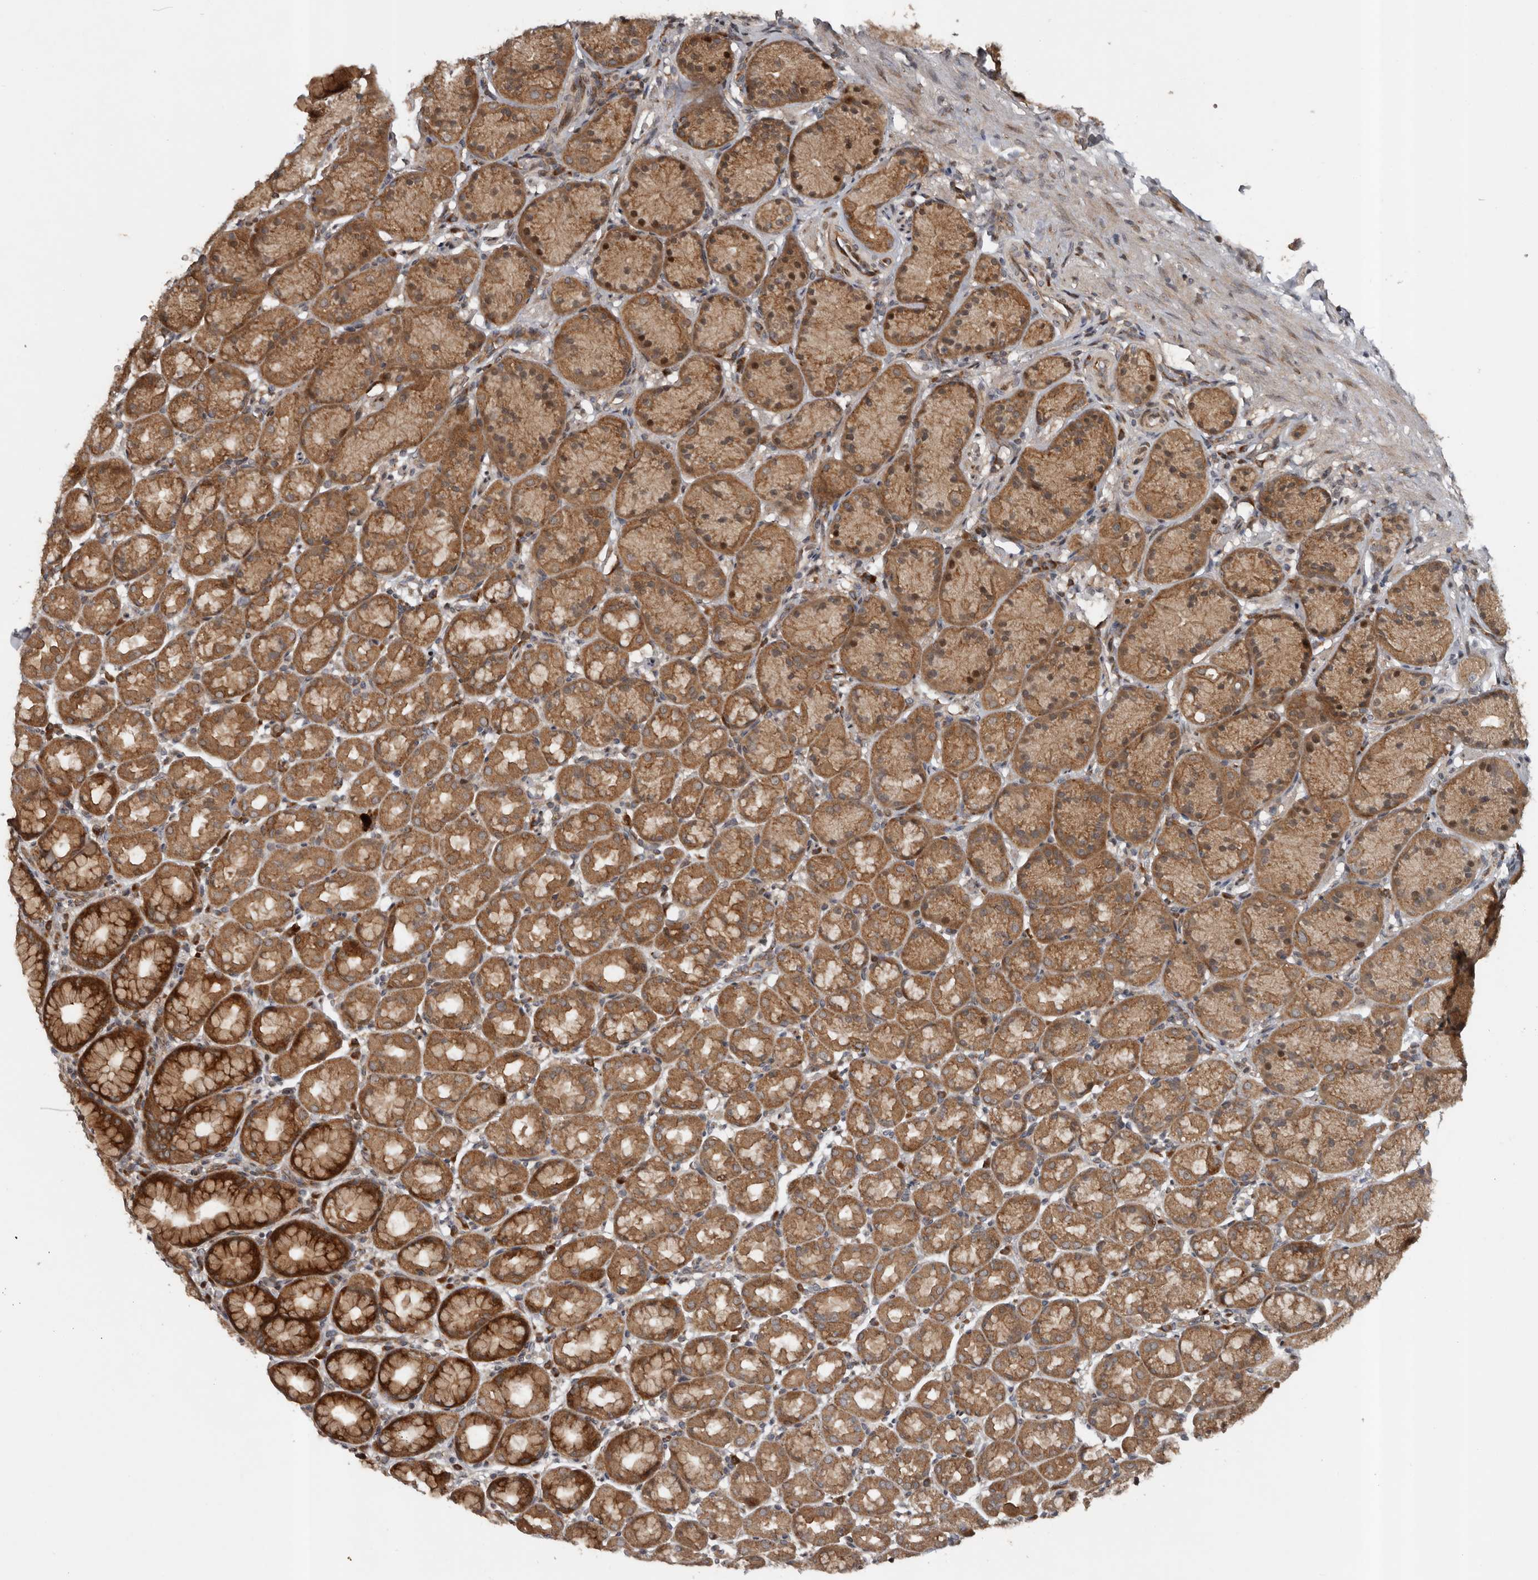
{"staining": {"intensity": "moderate", "quantity": ">75%", "location": "cytoplasmic/membranous,nuclear"}, "tissue": "stomach", "cell_type": "Glandular cells", "image_type": "normal", "snomed": [{"axis": "morphology", "description": "Normal tissue, NOS"}, {"axis": "topography", "description": "Stomach"}], "caption": "A medium amount of moderate cytoplasmic/membranous,nuclear expression is appreciated in approximately >75% of glandular cells in benign stomach.", "gene": "CCDC190", "patient": {"sex": "male", "age": 42}}